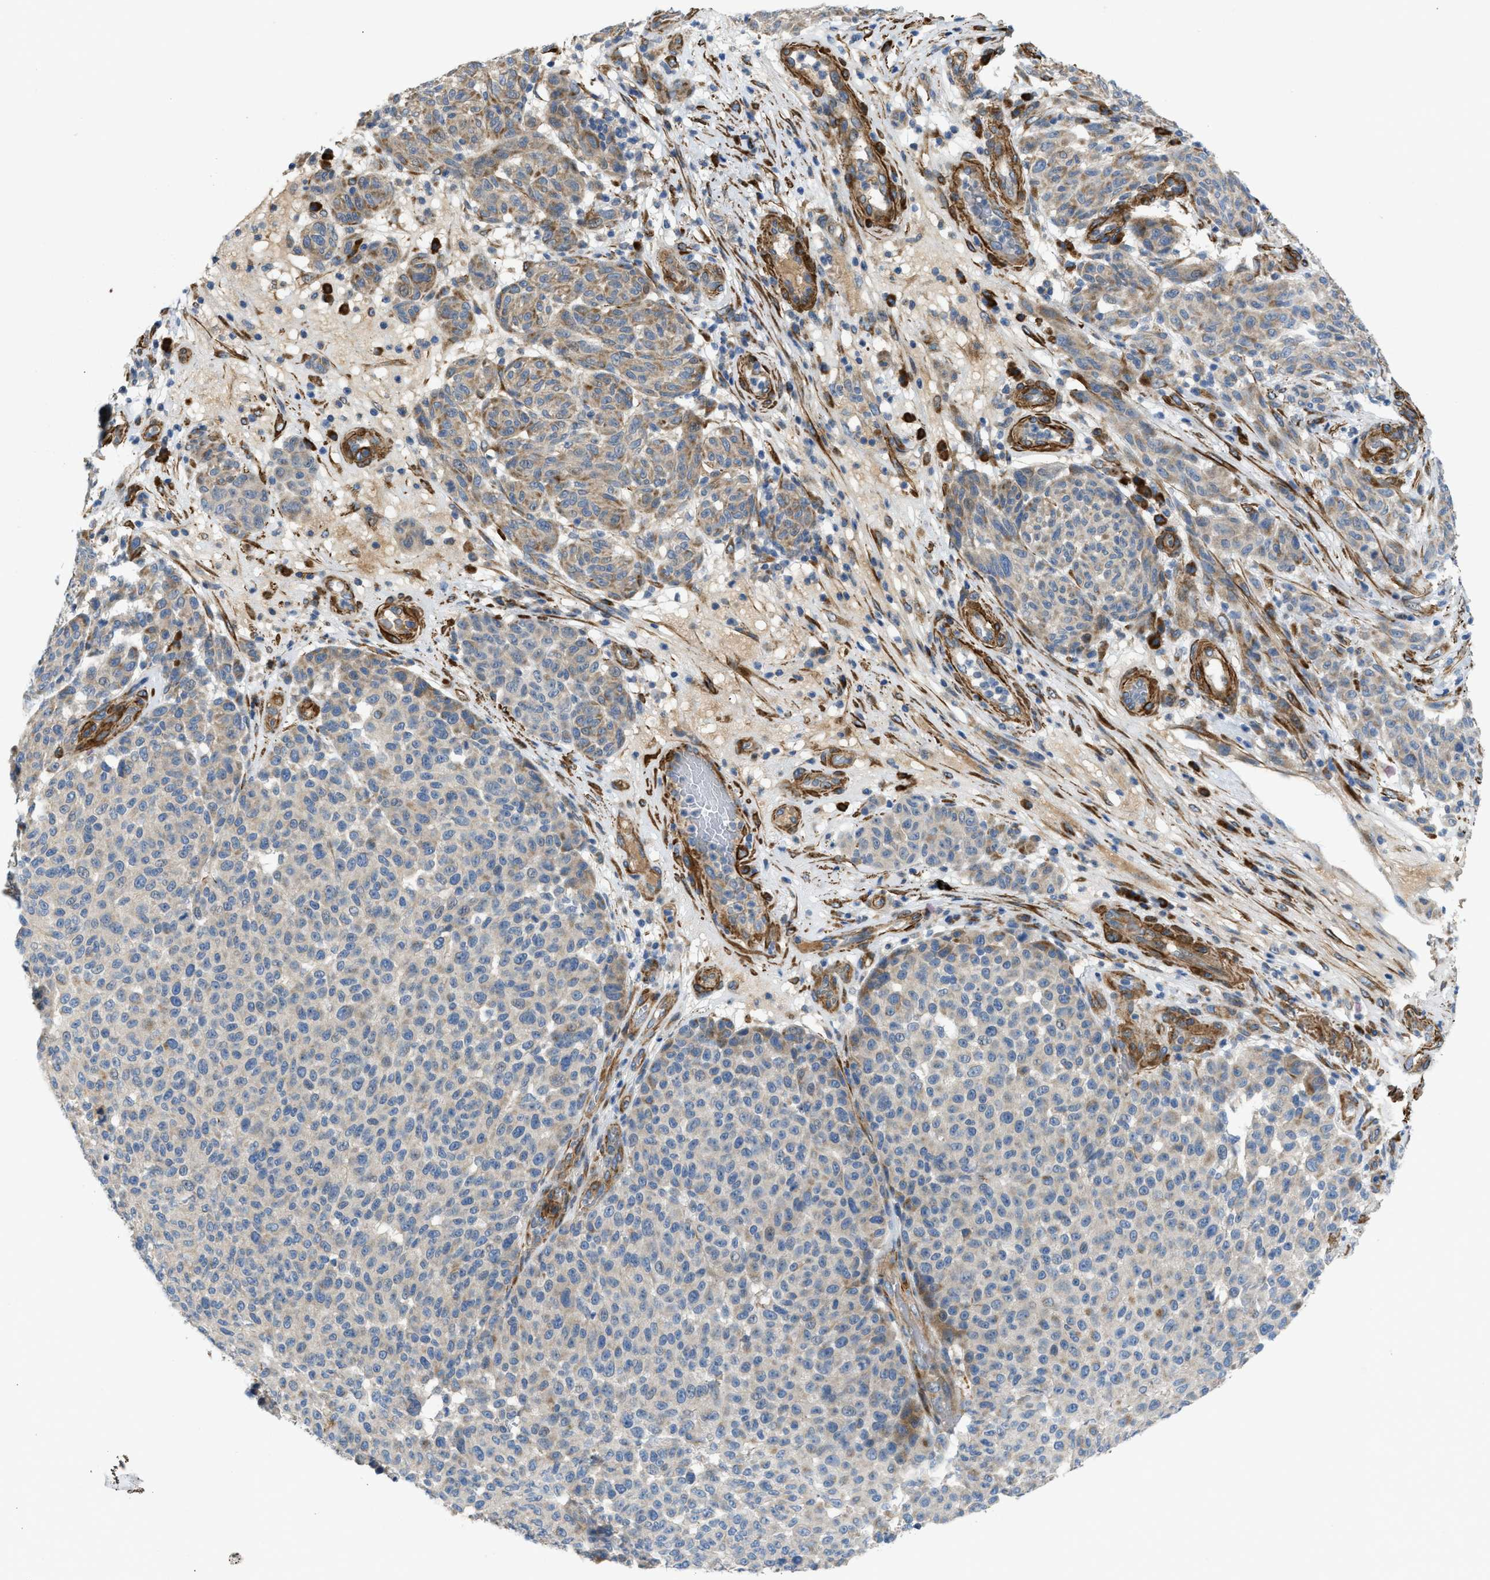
{"staining": {"intensity": "moderate", "quantity": "<25%", "location": "cytoplasmic/membranous"}, "tissue": "melanoma", "cell_type": "Tumor cells", "image_type": "cancer", "snomed": [{"axis": "morphology", "description": "Malignant melanoma, NOS"}, {"axis": "topography", "description": "Skin"}], "caption": "IHC micrograph of melanoma stained for a protein (brown), which displays low levels of moderate cytoplasmic/membranous staining in about <25% of tumor cells.", "gene": "BMPR1A", "patient": {"sex": "male", "age": 59}}